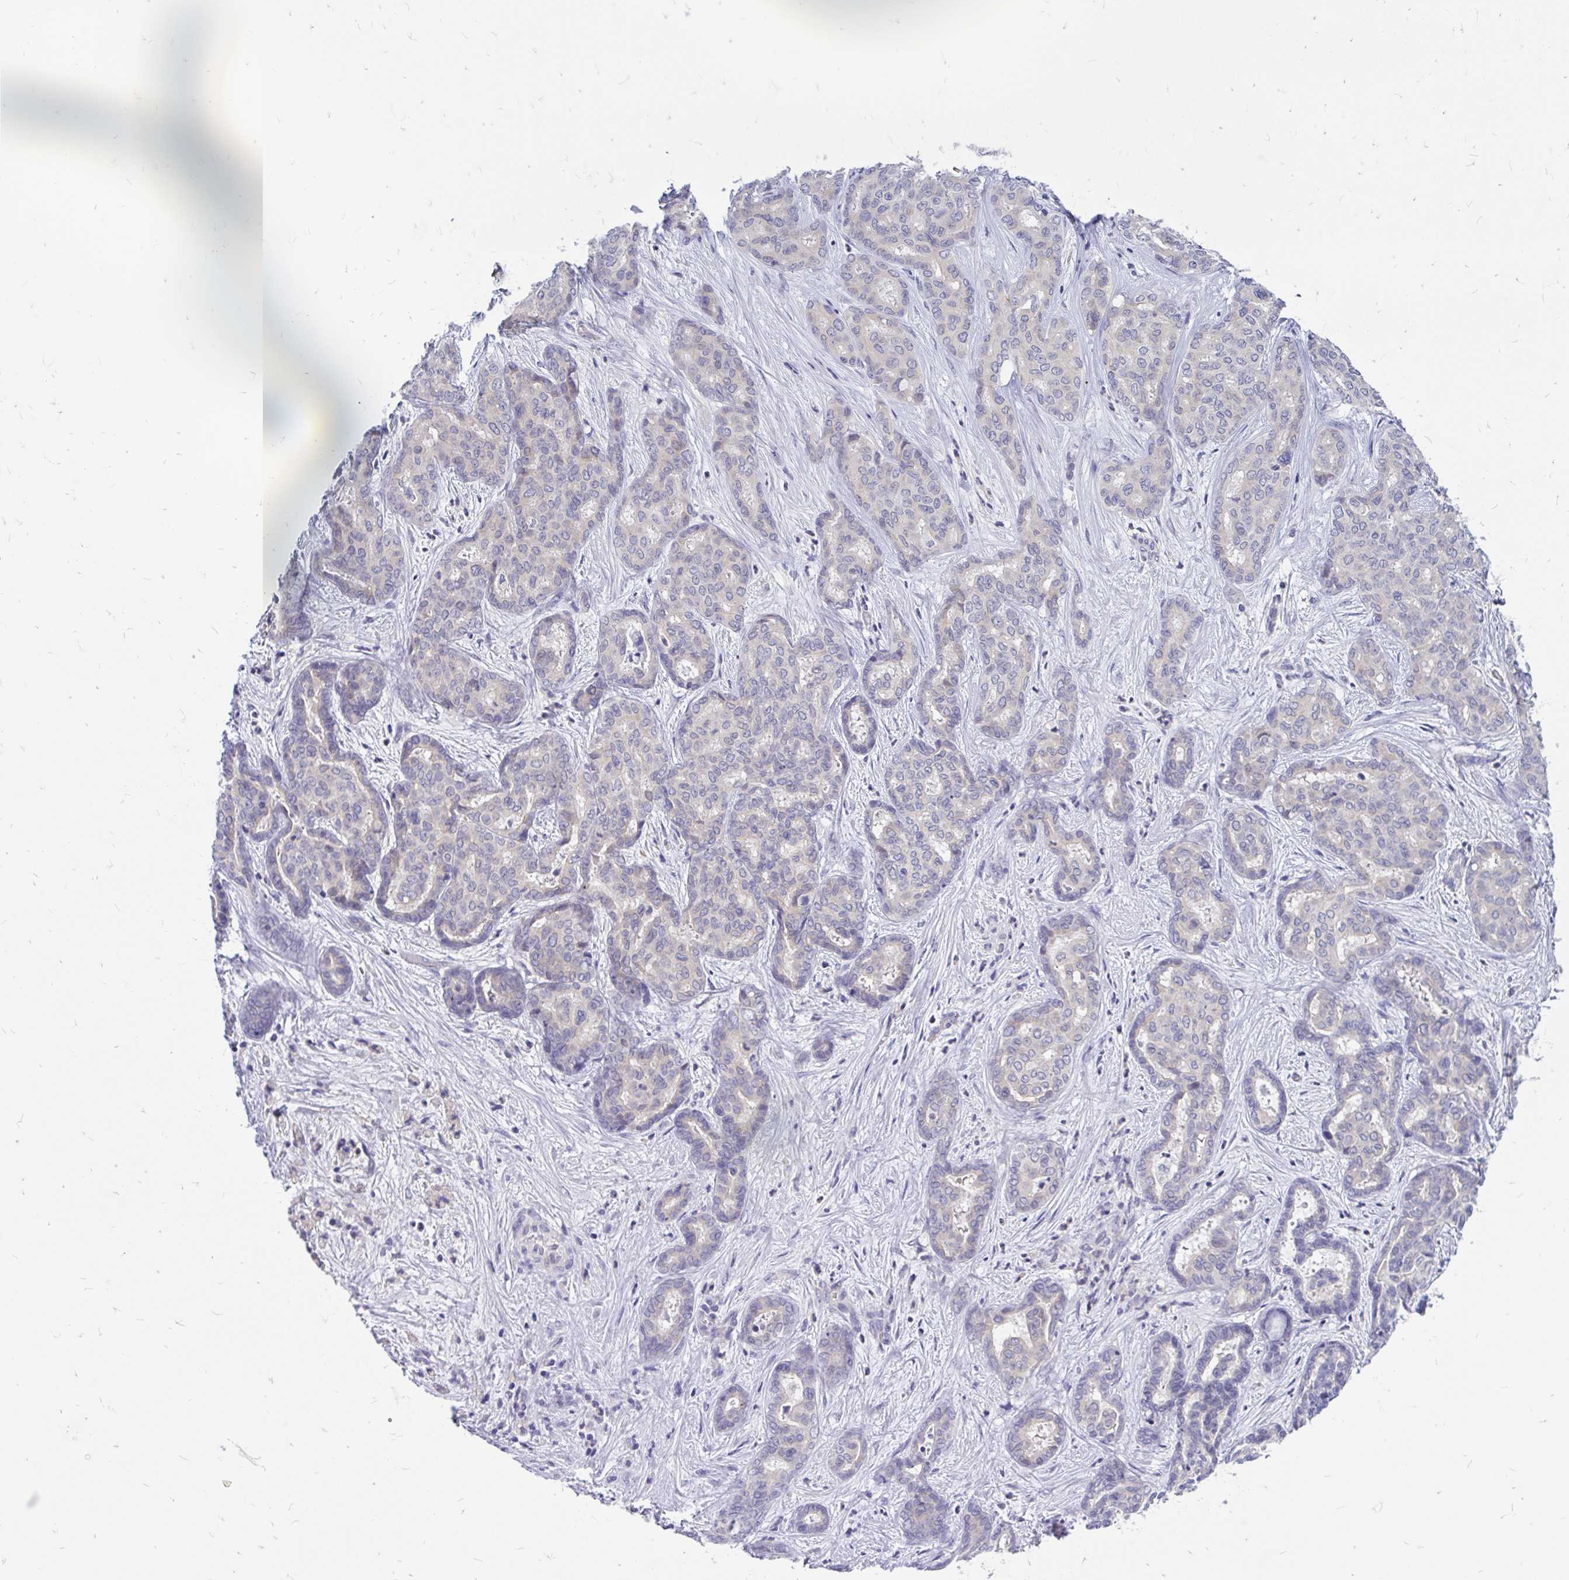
{"staining": {"intensity": "negative", "quantity": "none", "location": "none"}, "tissue": "liver cancer", "cell_type": "Tumor cells", "image_type": "cancer", "snomed": [{"axis": "morphology", "description": "Cholangiocarcinoma"}, {"axis": "topography", "description": "Liver"}], "caption": "Histopathology image shows no protein positivity in tumor cells of liver cancer tissue.", "gene": "MAP1LC3A", "patient": {"sex": "female", "age": 64}}